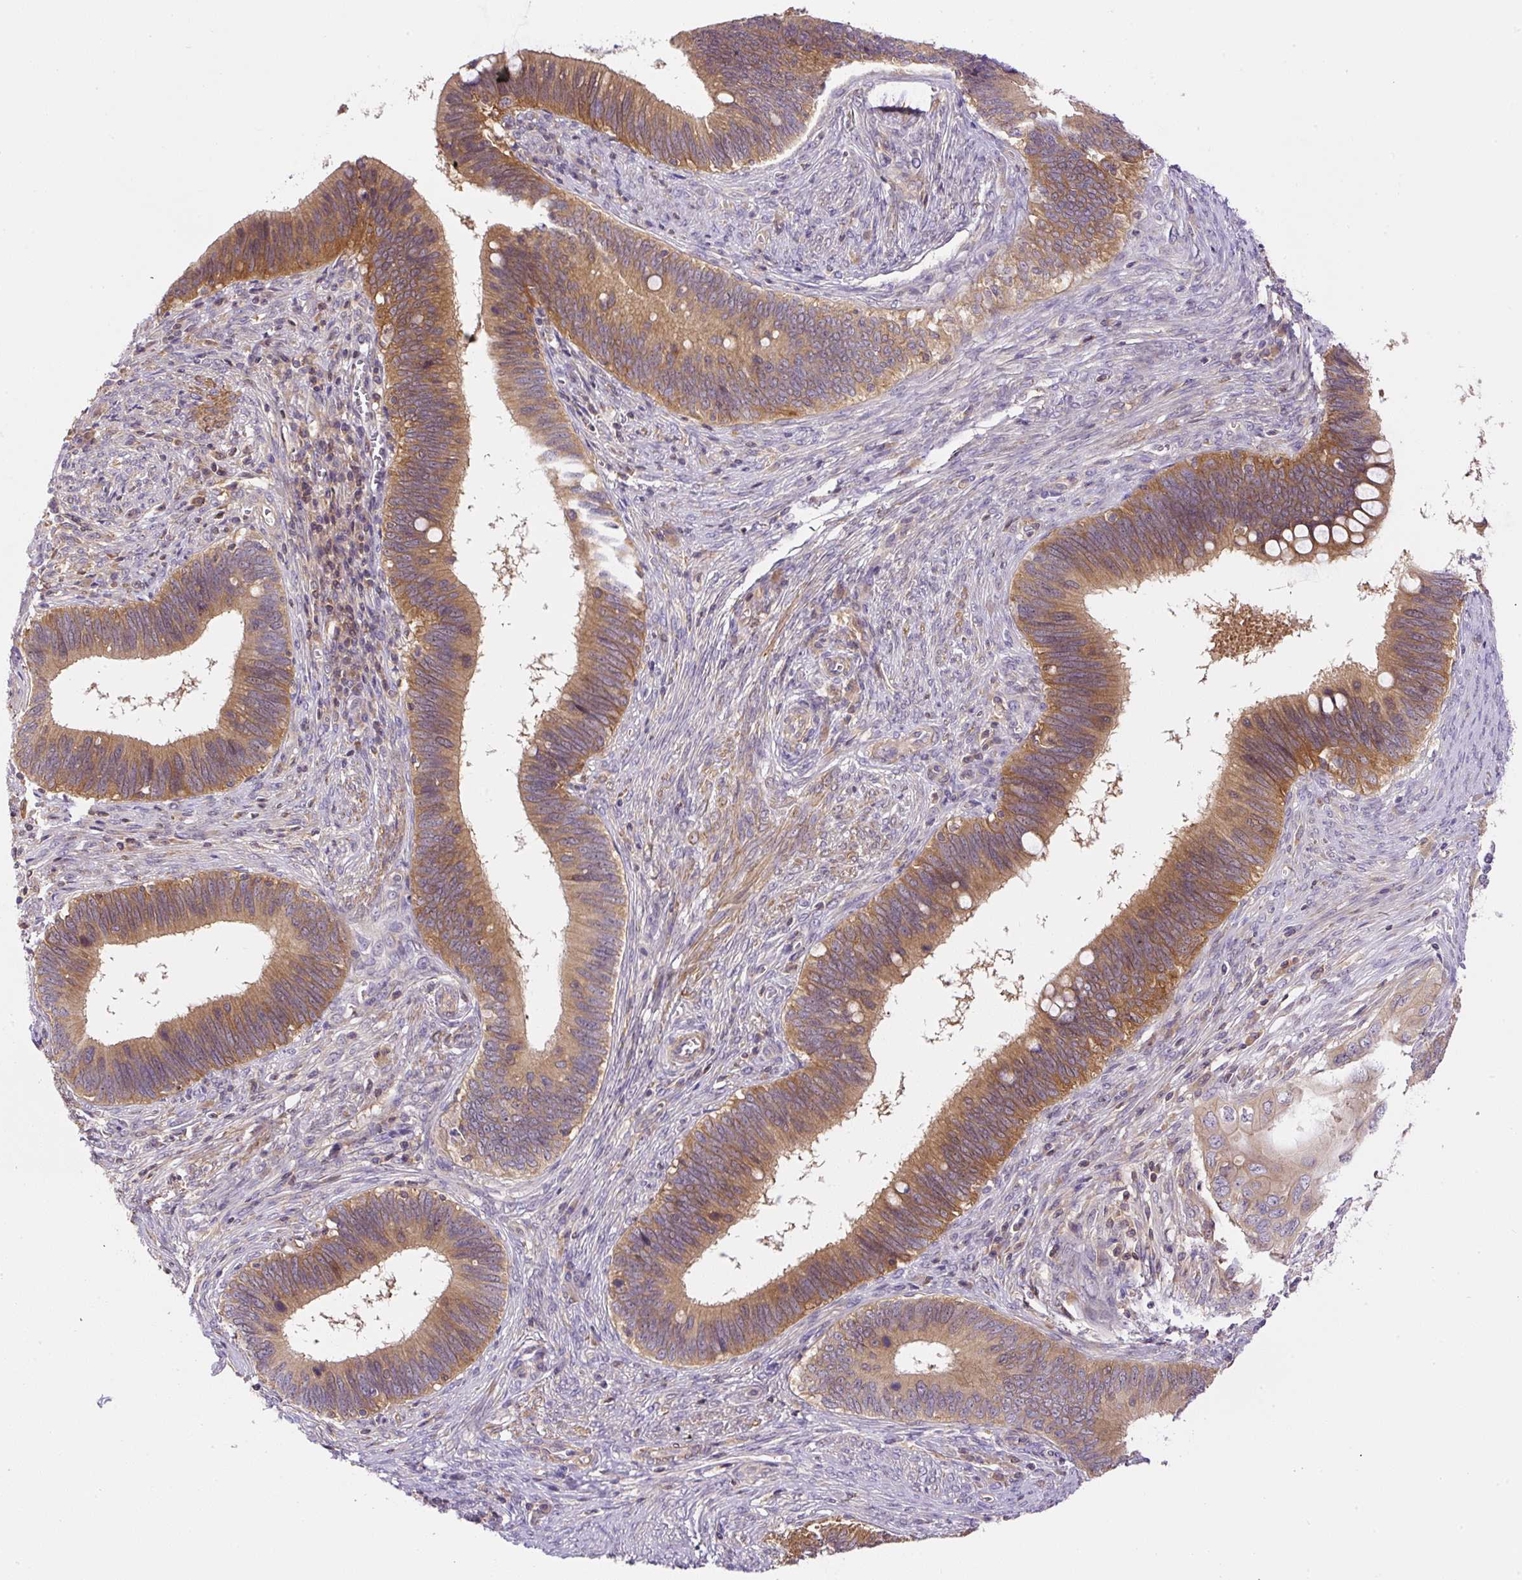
{"staining": {"intensity": "moderate", "quantity": ">75%", "location": "cytoplasmic/membranous"}, "tissue": "cervical cancer", "cell_type": "Tumor cells", "image_type": "cancer", "snomed": [{"axis": "morphology", "description": "Adenocarcinoma, NOS"}, {"axis": "topography", "description": "Cervix"}], "caption": "High-magnification brightfield microscopy of cervical cancer stained with DAB (3,3'-diaminobenzidine) (brown) and counterstained with hematoxylin (blue). tumor cells exhibit moderate cytoplasmic/membranous expression is seen in about>75% of cells.", "gene": "CCDC28A", "patient": {"sex": "female", "age": 42}}